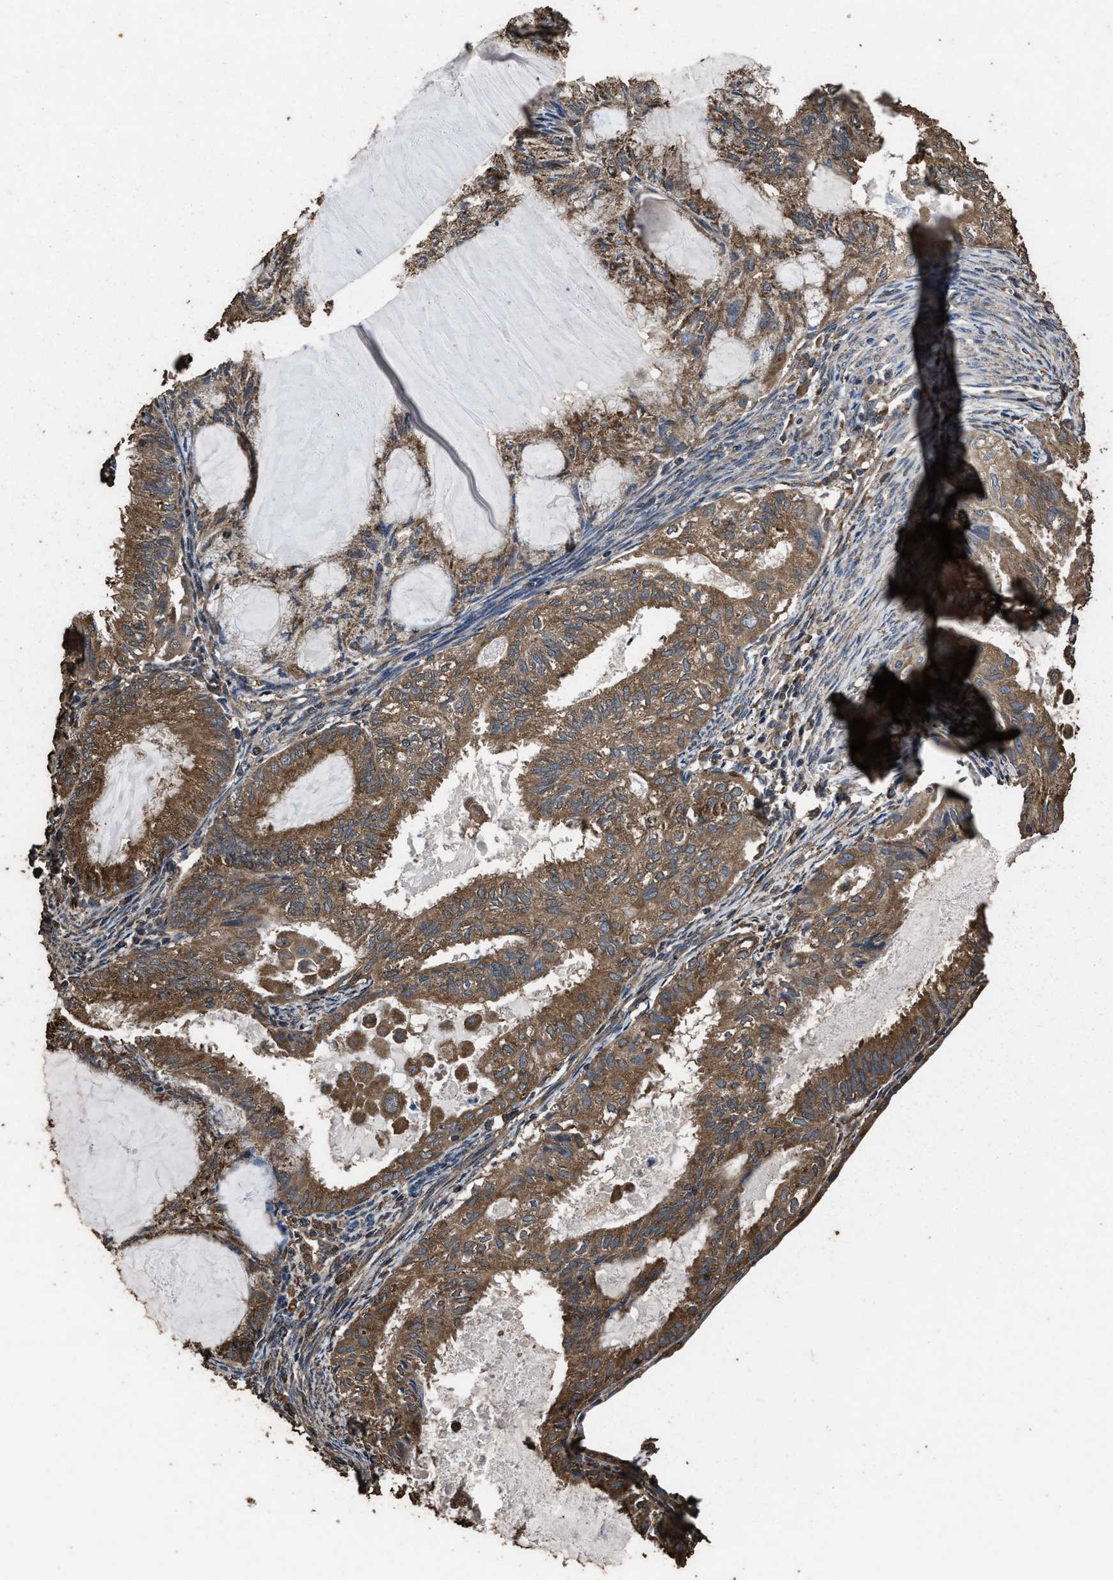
{"staining": {"intensity": "moderate", "quantity": ">75%", "location": "cytoplasmic/membranous"}, "tissue": "cervical cancer", "cell_type": "Tumor cells", "image_type": "cancer", "snomed": [{"axis": "morphology", "description": "Normal tissue, NOS"}, {"axis": "morphology", "description": "Adenocarcinoma, NOS"}, {"axis": "topography", "description": "Cervix"}, {"axis": "topography", "description": "Endometrium"}], "caption": "Moderate cytoplasmic/membranous staining is present in about >75% of tumor cells in cervical adenocarcinoma.", "gene": "ZMYND19", "patient": {"sex": "female", "age": 86}}